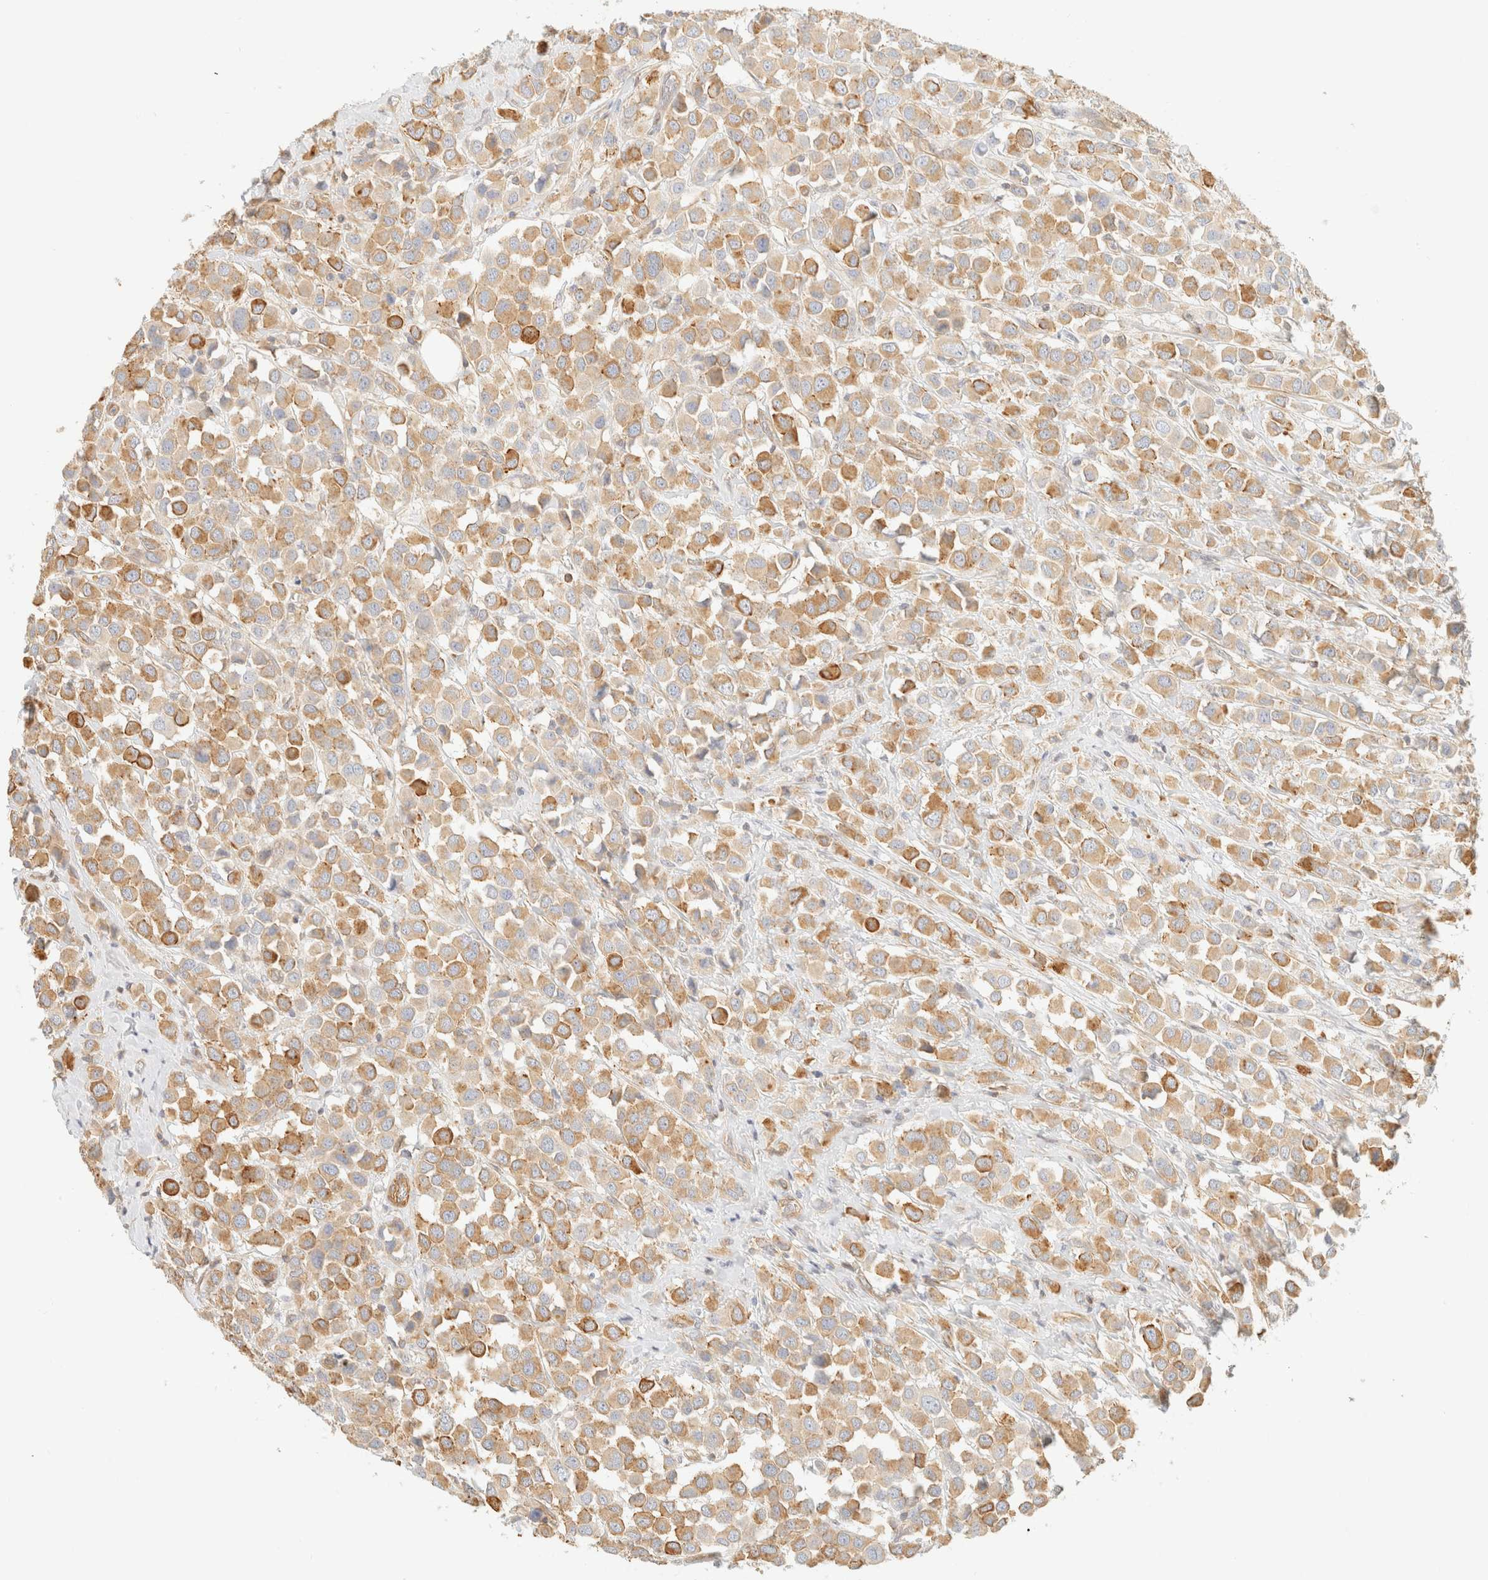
{"staining": {"intensity": "moderate", "quantity": ">75%", "location": "cytoplasmic/membranous"}, "tissue": "breast cancer", "cell_type": "Tumor cells", "image_type": "cancer", "snomed": [{"axis": "morphology", "description": "Duct carcinoma"}, {"axis": "topography", "description": "Breast"}], "caption": "Tumor cells demonstrate medium levels of moderate cytoplasmic/membranous staining in about >75% of cells in human breast cancer.", "gene": "OTOP2", "patient": {"sex": "female", "age": 61}}